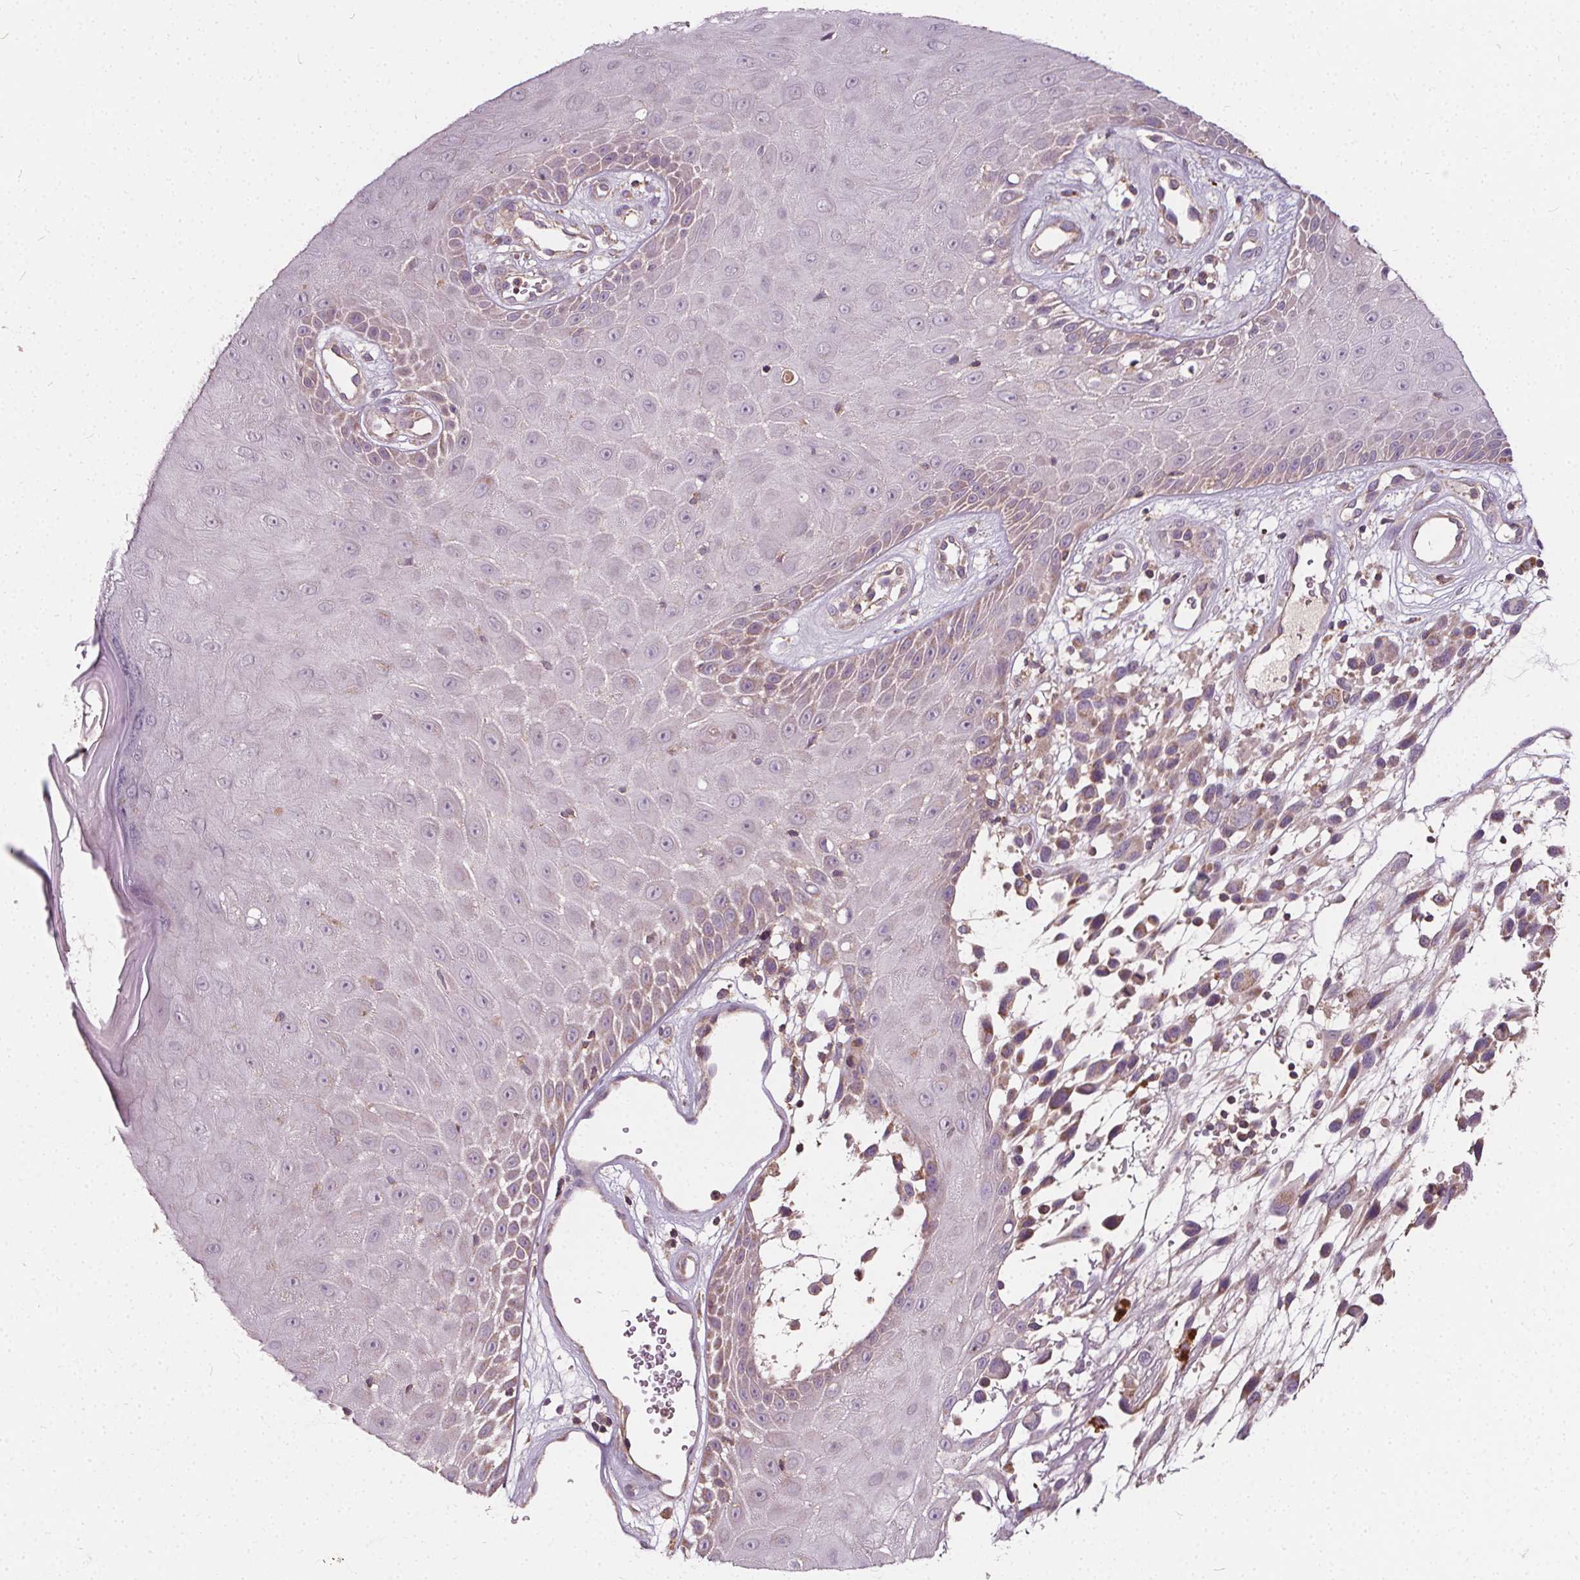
{"staining": {"intensity": "weak", "quantity": "<25%", "location": "cytoplasmic/membranous"}, "tissue": "melanoma", "cell_type": "Tumor cells", "image_type": "cancer", "snomed": [{"axis": "morphology", "description": "Malignant melanoma, NOS"}, {"axis": "topography", "description": "Skin"}], "caption": "Immunohistochemistry of human malignant melanoma demonstrates no staining in tumor cells.", "gene": "ORAI2", "patient": {"sex": "male", "age": 68}}